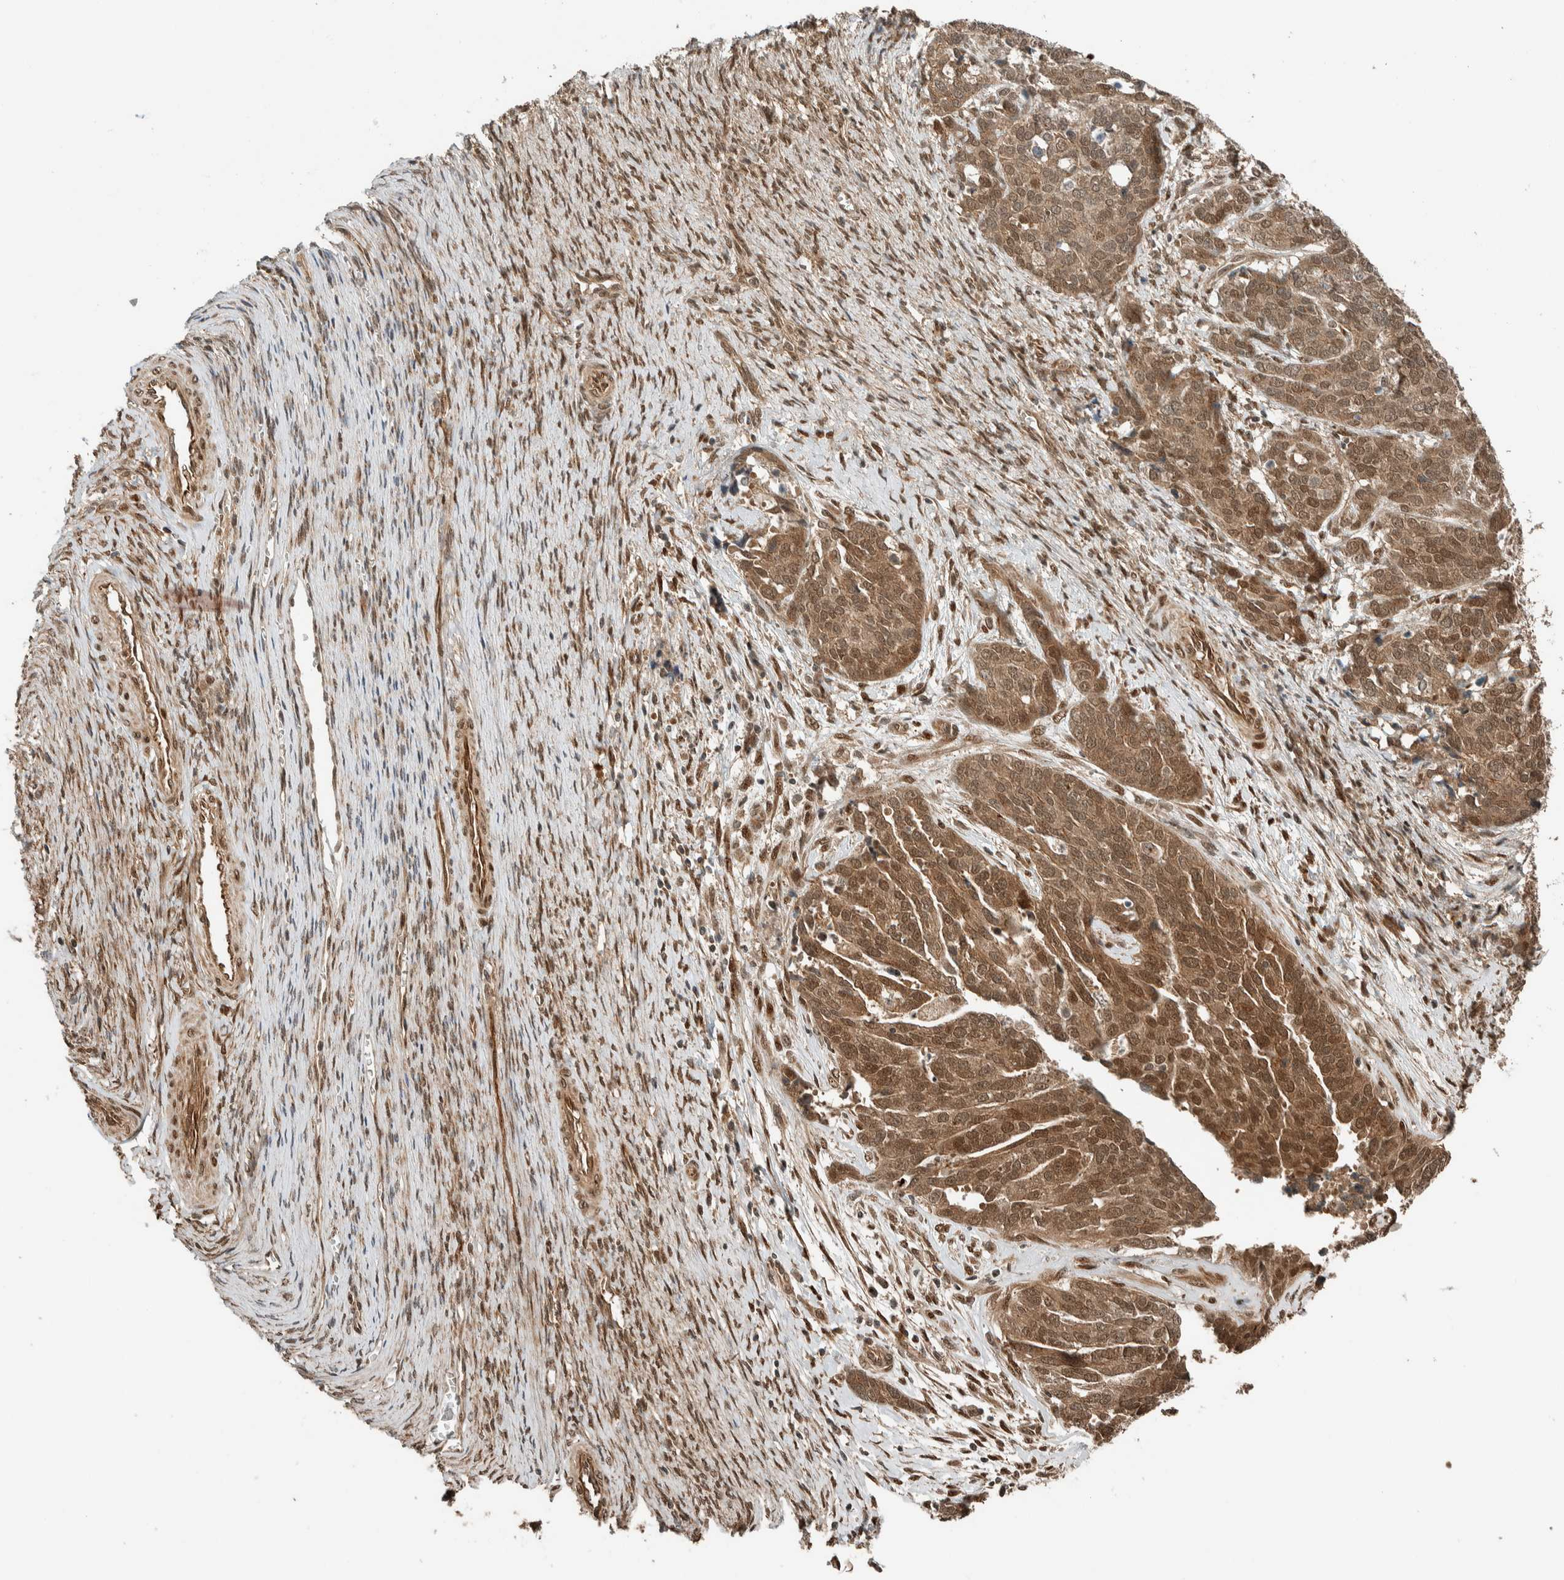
{"staining": {"intensity": "moderate", "quantity": ">75%", "location": "cytoplasmic/membranous,nuclear"}, "tissue": "ovarian cancer", "cell_type": "Tumor cells", "image_type": "cancer", "snomed": [{"axis": "morphology", "description": "Cystadenocarcinoma, serous, NOS"}, {"axis": "topography", "description": "Ovary"}], "caption": "An immunohistochemistry histopathology image of tumor tissue is shown. Protein staining in brown shows moderate cytoplasmic/membranous and nuclear positivity in ovarian cancer within tumor cells.", "gene": "STXBP4", "patient": {"sex": "female", "age": 44}}